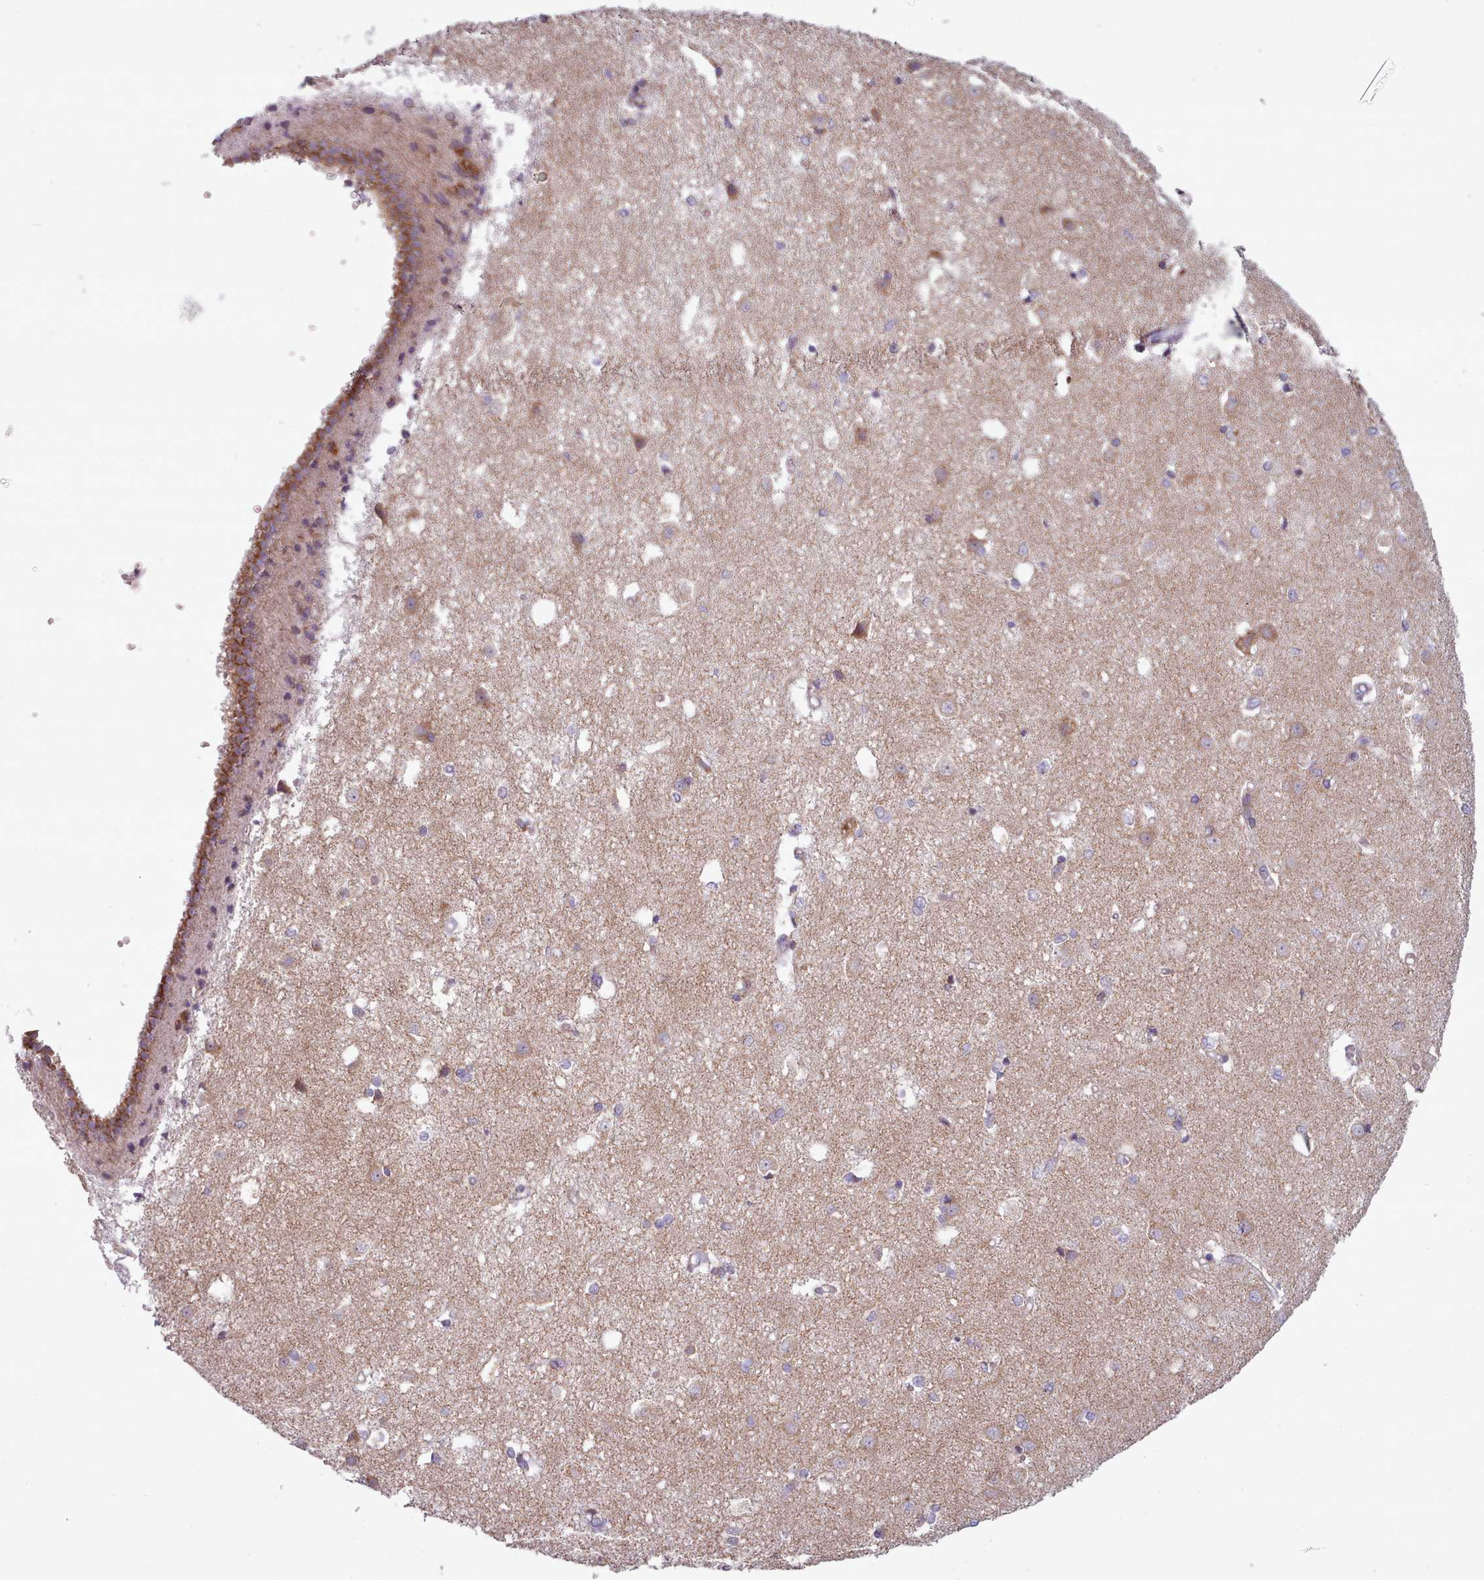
{"staining": {"intensity": "negative", "quantity": "none", "location": "none"}, "tissue": "caudate", "cell_type": "Glial cells", "image_type": "normal", "snomed": [{"axis": "morphology", "description": "Normal tissue, NOS"}, {"axis": "topography", "description": "Lateral ventricle wall"}], "caption": "Immunohistochemistry of unremarkable human caudate displays no positivity in glial cells. (DAB immunohistochemistry visualized using brightfield microscopy, high magnification).", "gene": "SRP54", "patient": {"sex": "male", "age": 37}}